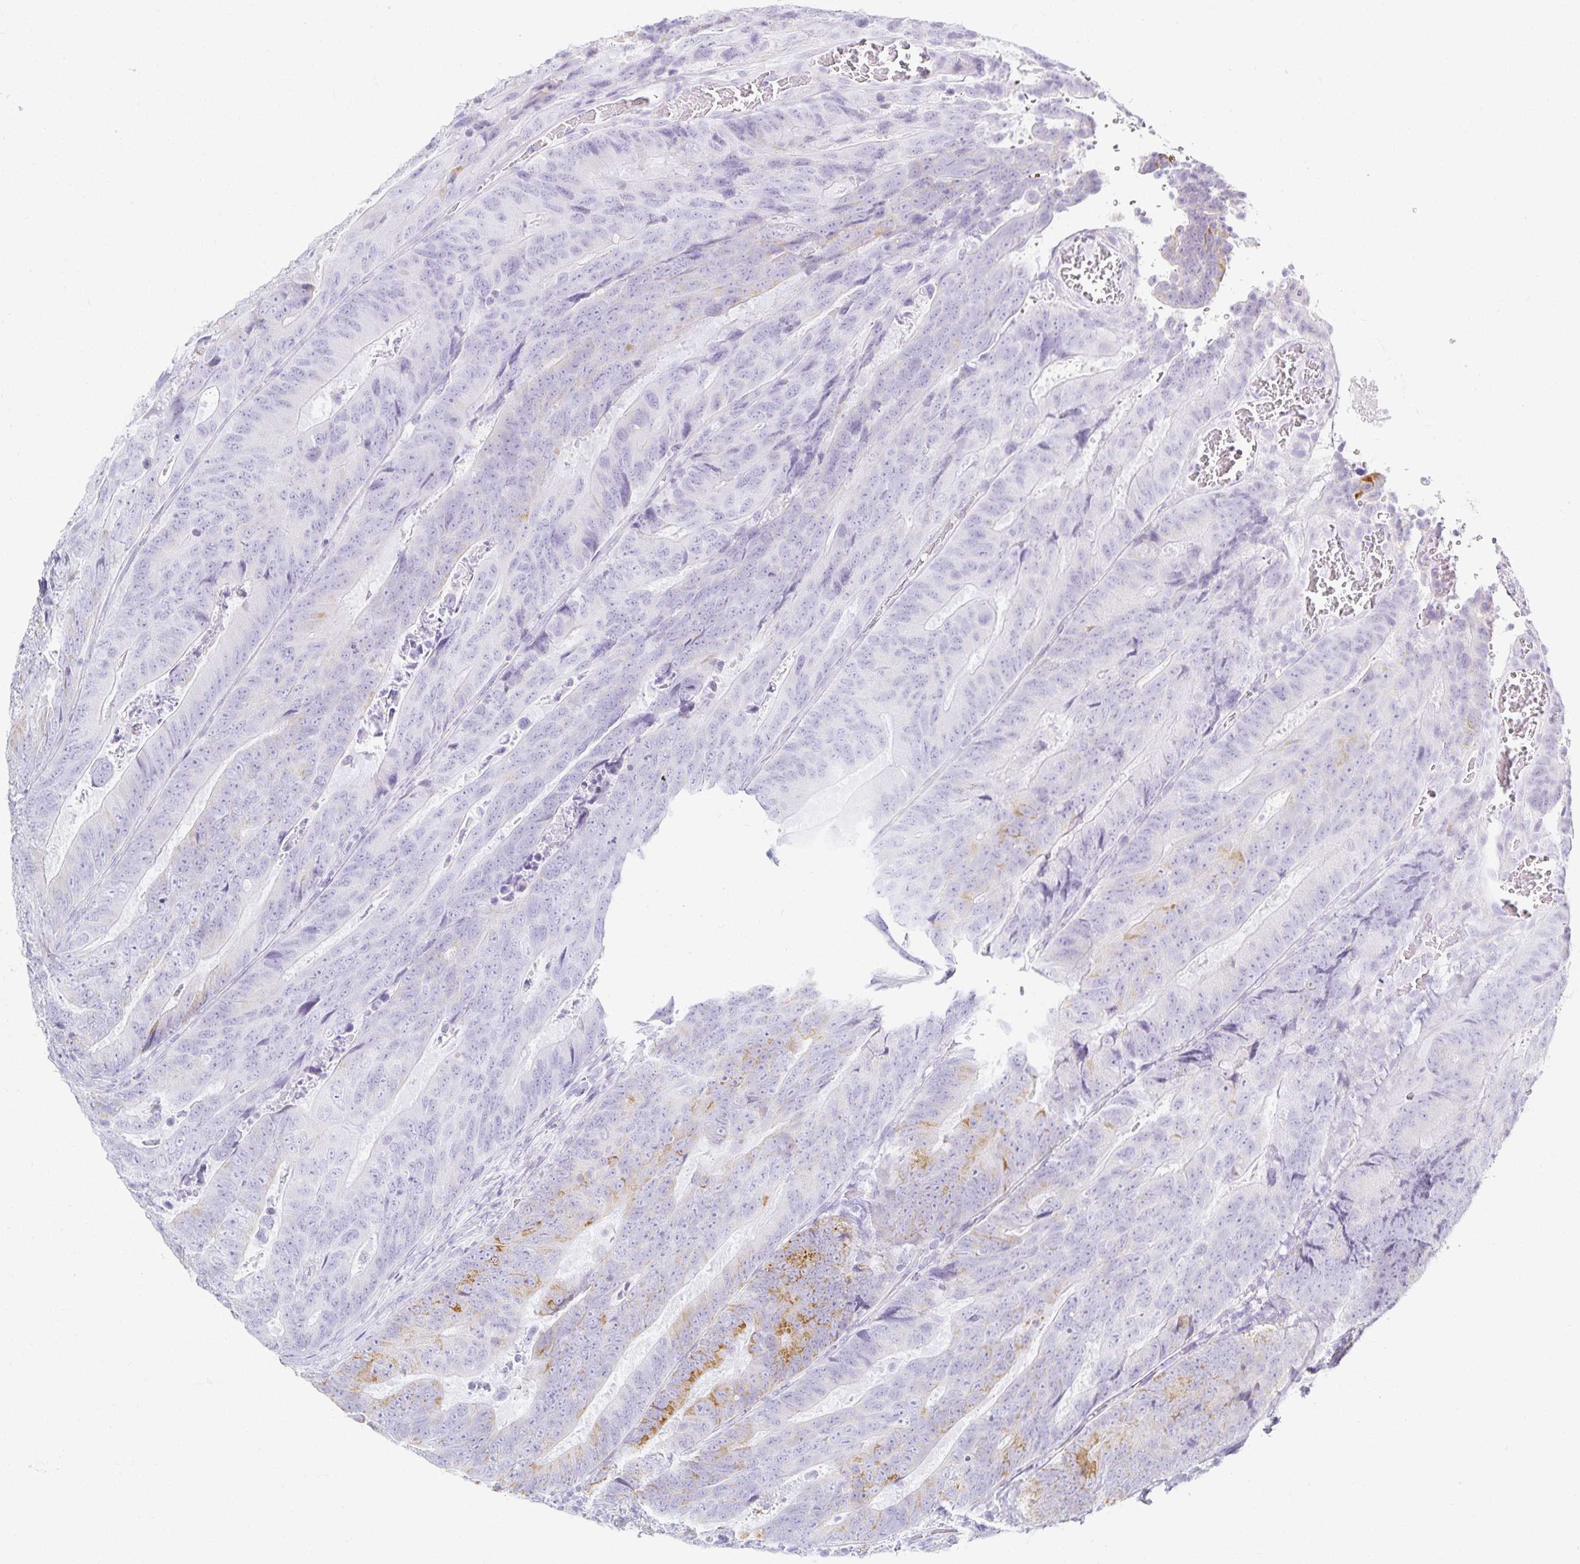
{"staining": {"intensity": "moderate", "quantity": "<25%", "location": "cytoplasmic/membranous"}, "tissue": "colorectal cancer", "cell_type": "Tumor cells", "image_type": "cancer", "snomed": [{"axis": "morphology", "description": "Adenocarcinoma, NOS"}, {"axis": "topography", "description": "Colon"}], "caption": "Moderate cytoplasmic/membranous positivity for a protein is identified in approximately <25% of tumor cells of colorectal cancer (adenocarcinoma) using immunohistochemistry.", "gene": "GP2", "patient": {"sex": "female", "age": 48}}